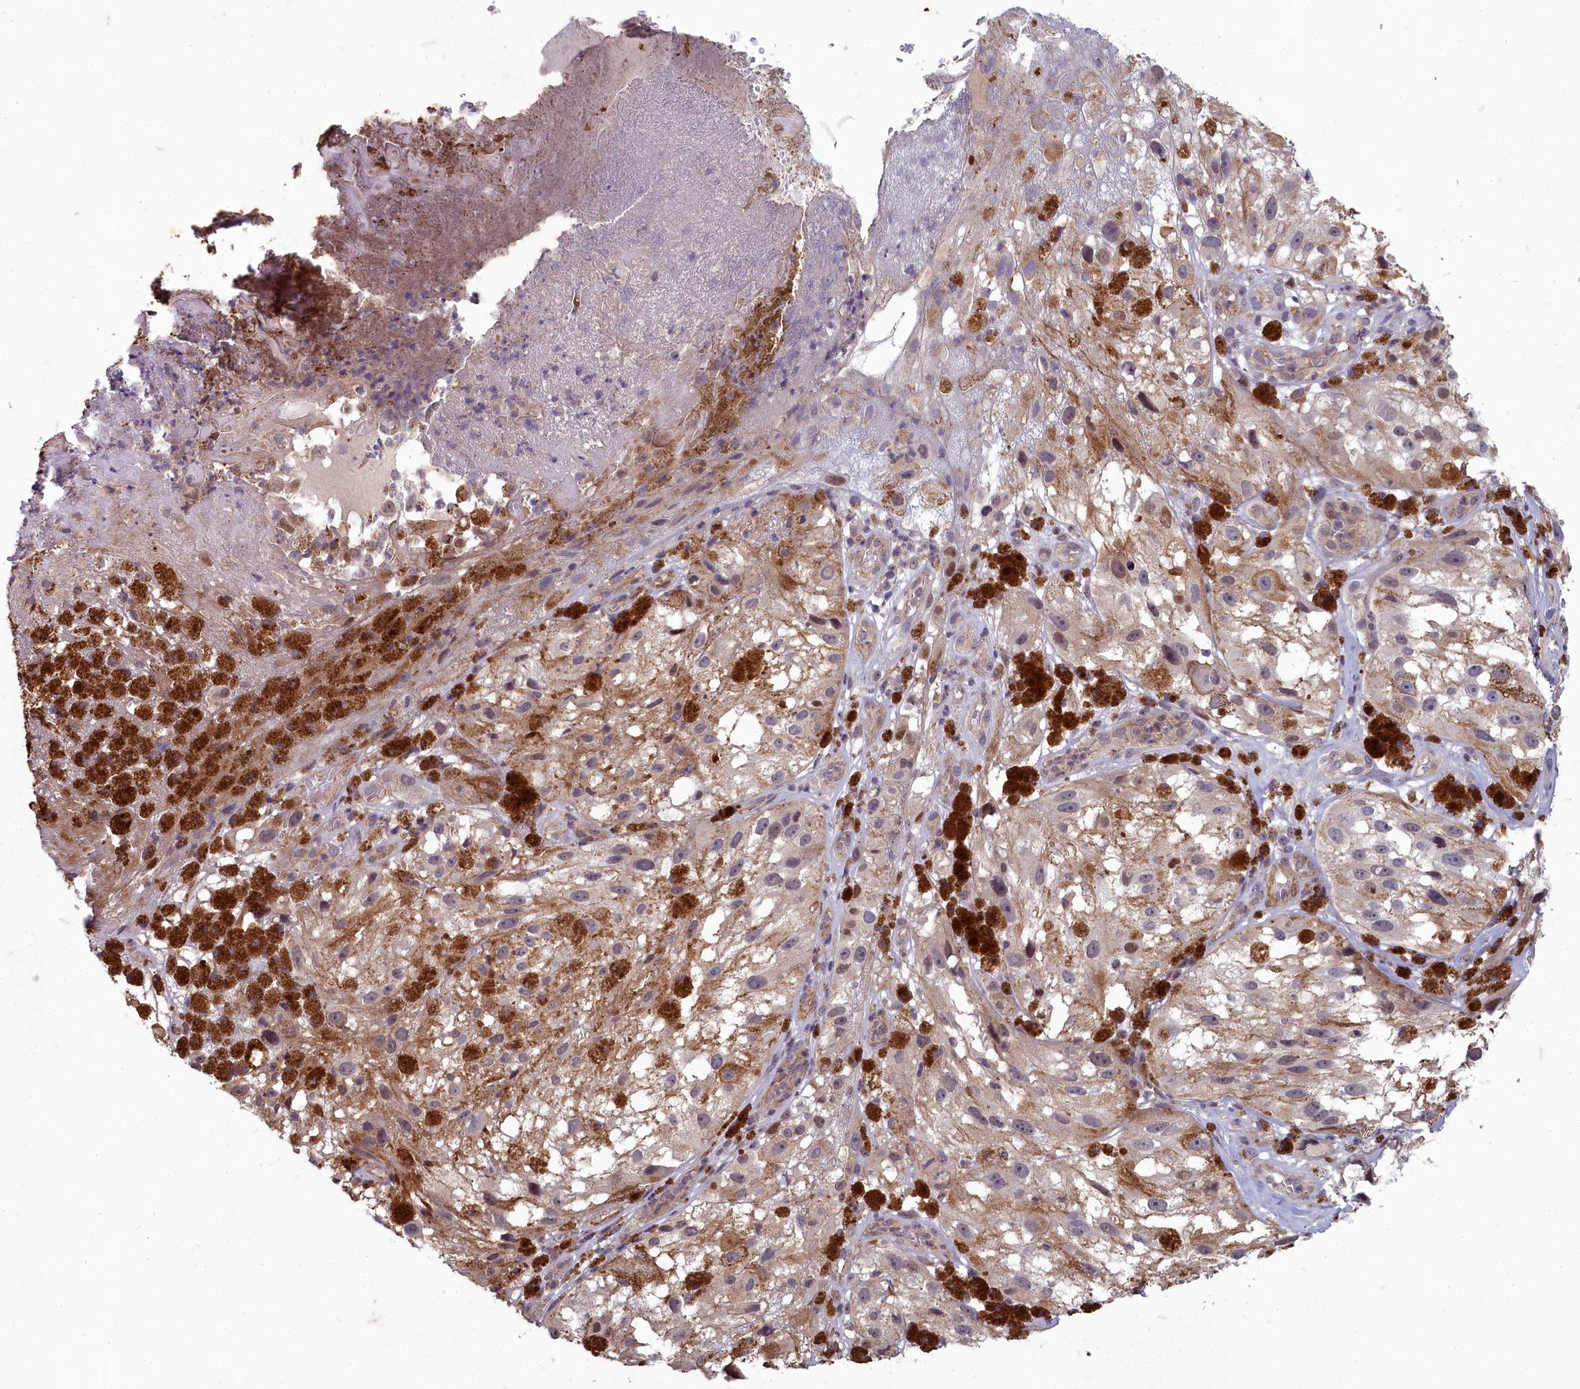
{"staining": {"intensity": "weak", "quantity": ">75%", "location": "cytoplasmic/membranous"}, "tissue": "melanoma", "cell_type": "Tumor cells", "image_type": "cancer", "snomed": [{"axis": "morphology", "description": "Malignant melanoma, NOS"}, {"axis": "topography", "description": "Skin"}], "caption": "There is low levels of weak cytoplasmic/membranous expression in tumor cells of melanoma, as demonstrated by immunohistochemical staining (brown color).", "gene": "ZNF626", "patient": {"sex": "male", "age": 88}}